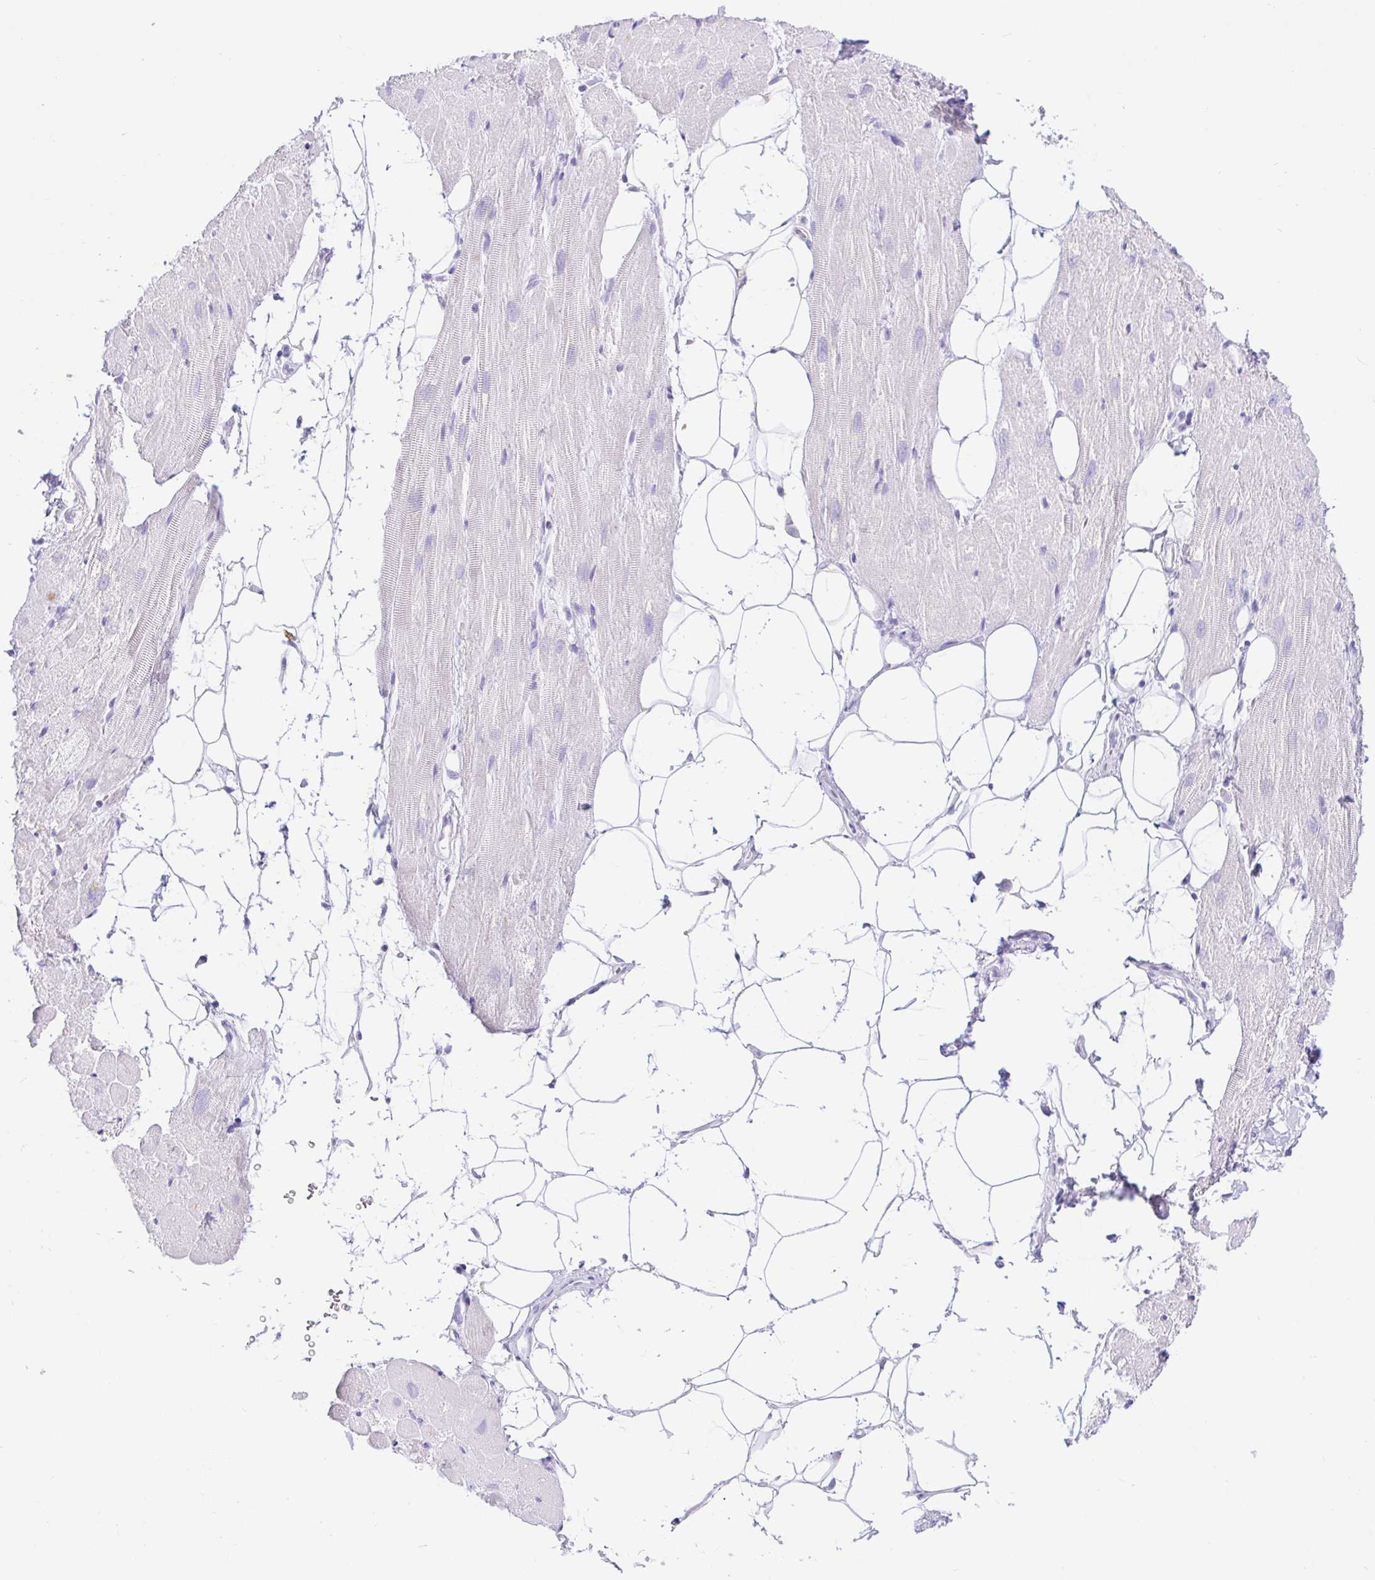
{"staining": {"intensity": "moderate", "quantity": "<25%", "location": "cytoplasmic/membranous"}, "tissue": "heart muscle", "cell_type": "Cardiomyocytes", "image_type": "normal", "snomed": [{"axis": "morphology", "description": "Normal tissue, NOS"}, {"axis": "topography", "description": "Heart"}], "caption": "The histopathology image displays immunohistochemical staining of unremarkable heart muscle. There is moderate cytoplasmic/membranous expression is identified in about <25% of cardiomyocytes. (IHC, brightfield microscopy, high magnification).", "gene": "PAX8", "patient": {"sex": "male", "age": 62}}